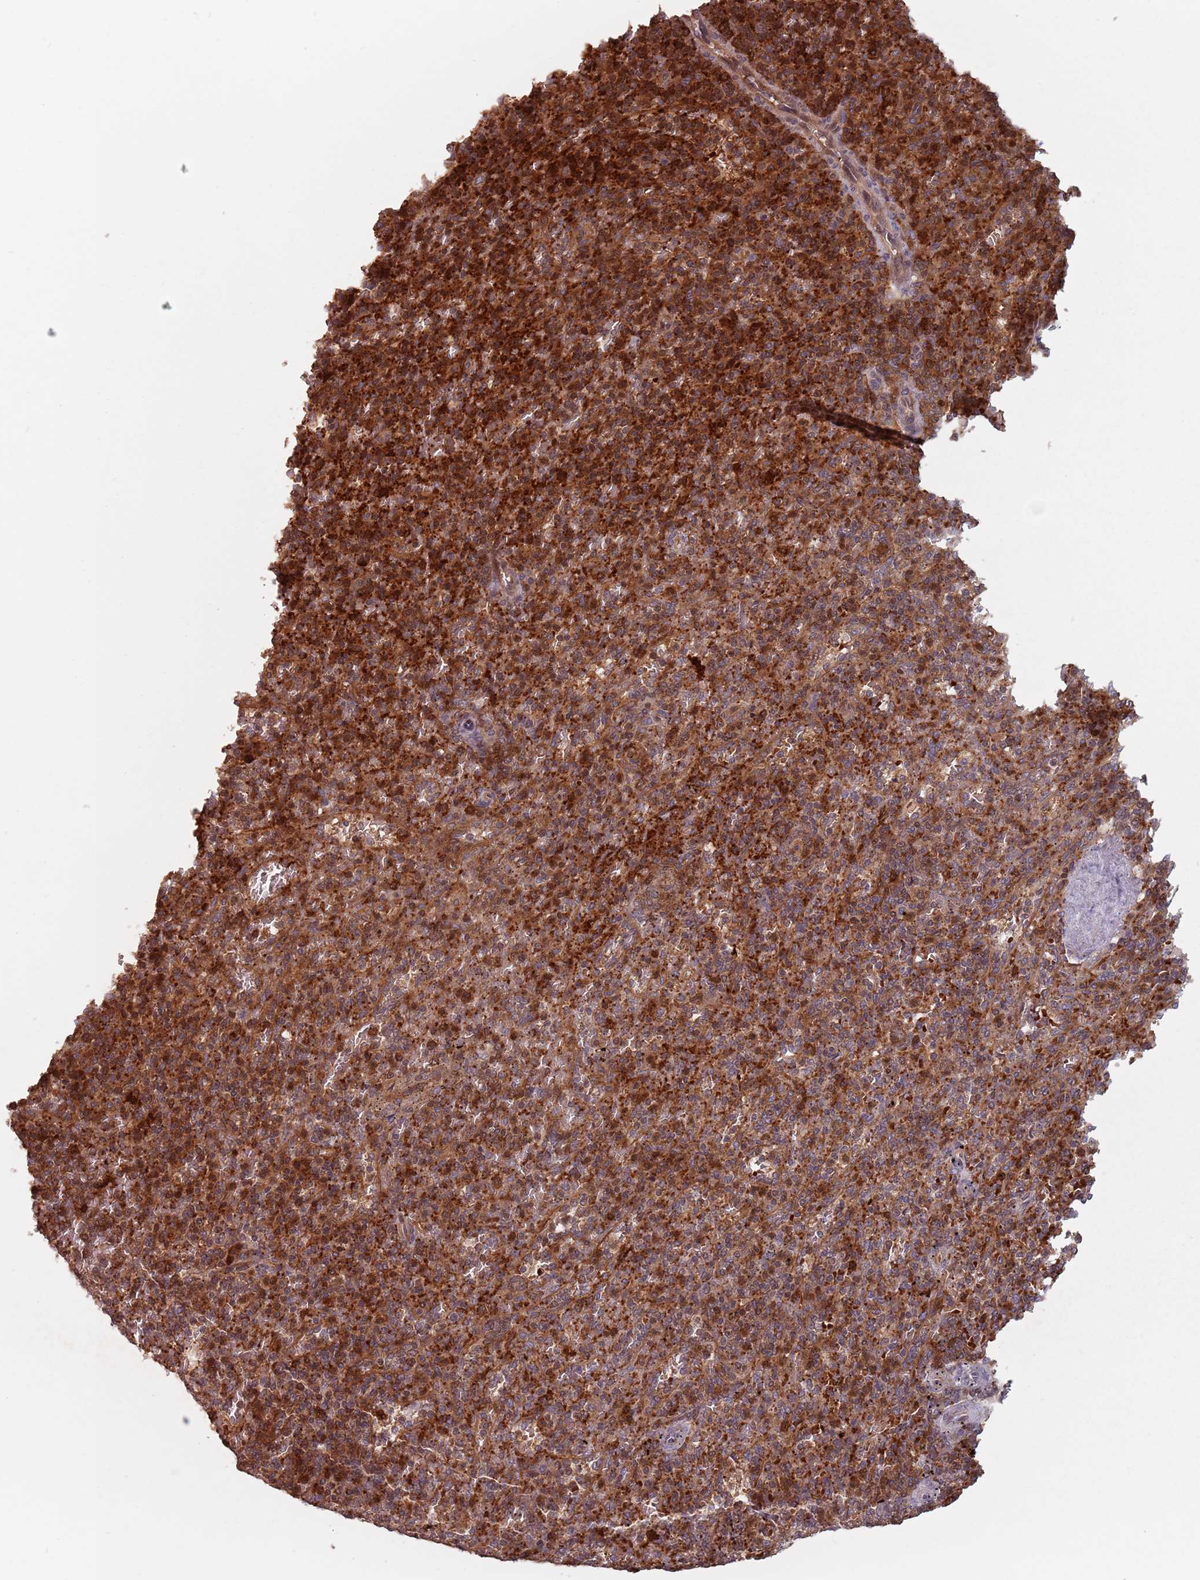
{"staining": {"intensity": "strong", "quantity": ">75%", "location": "cytoplasmic/membranous"}, "tissue": "spleen", "cell_type": "Cells in red pulp", "image_type": "normal", "snomed": [{"axis": "morphology", "description": "Normal tissue, NOS"}, {"axis": "topography", "description": "Spleen"}], "caption": "Normal spleen displays strong cytoplasmic/membranous positivity in approximately >75% of cells in red pulp, visualized by immunohistochemistry. Ihc stains the protein of interest in brown and the nuclei are stained blue.", "gene": "GPR180", "patient": {"sex": "male", "age": 82}}